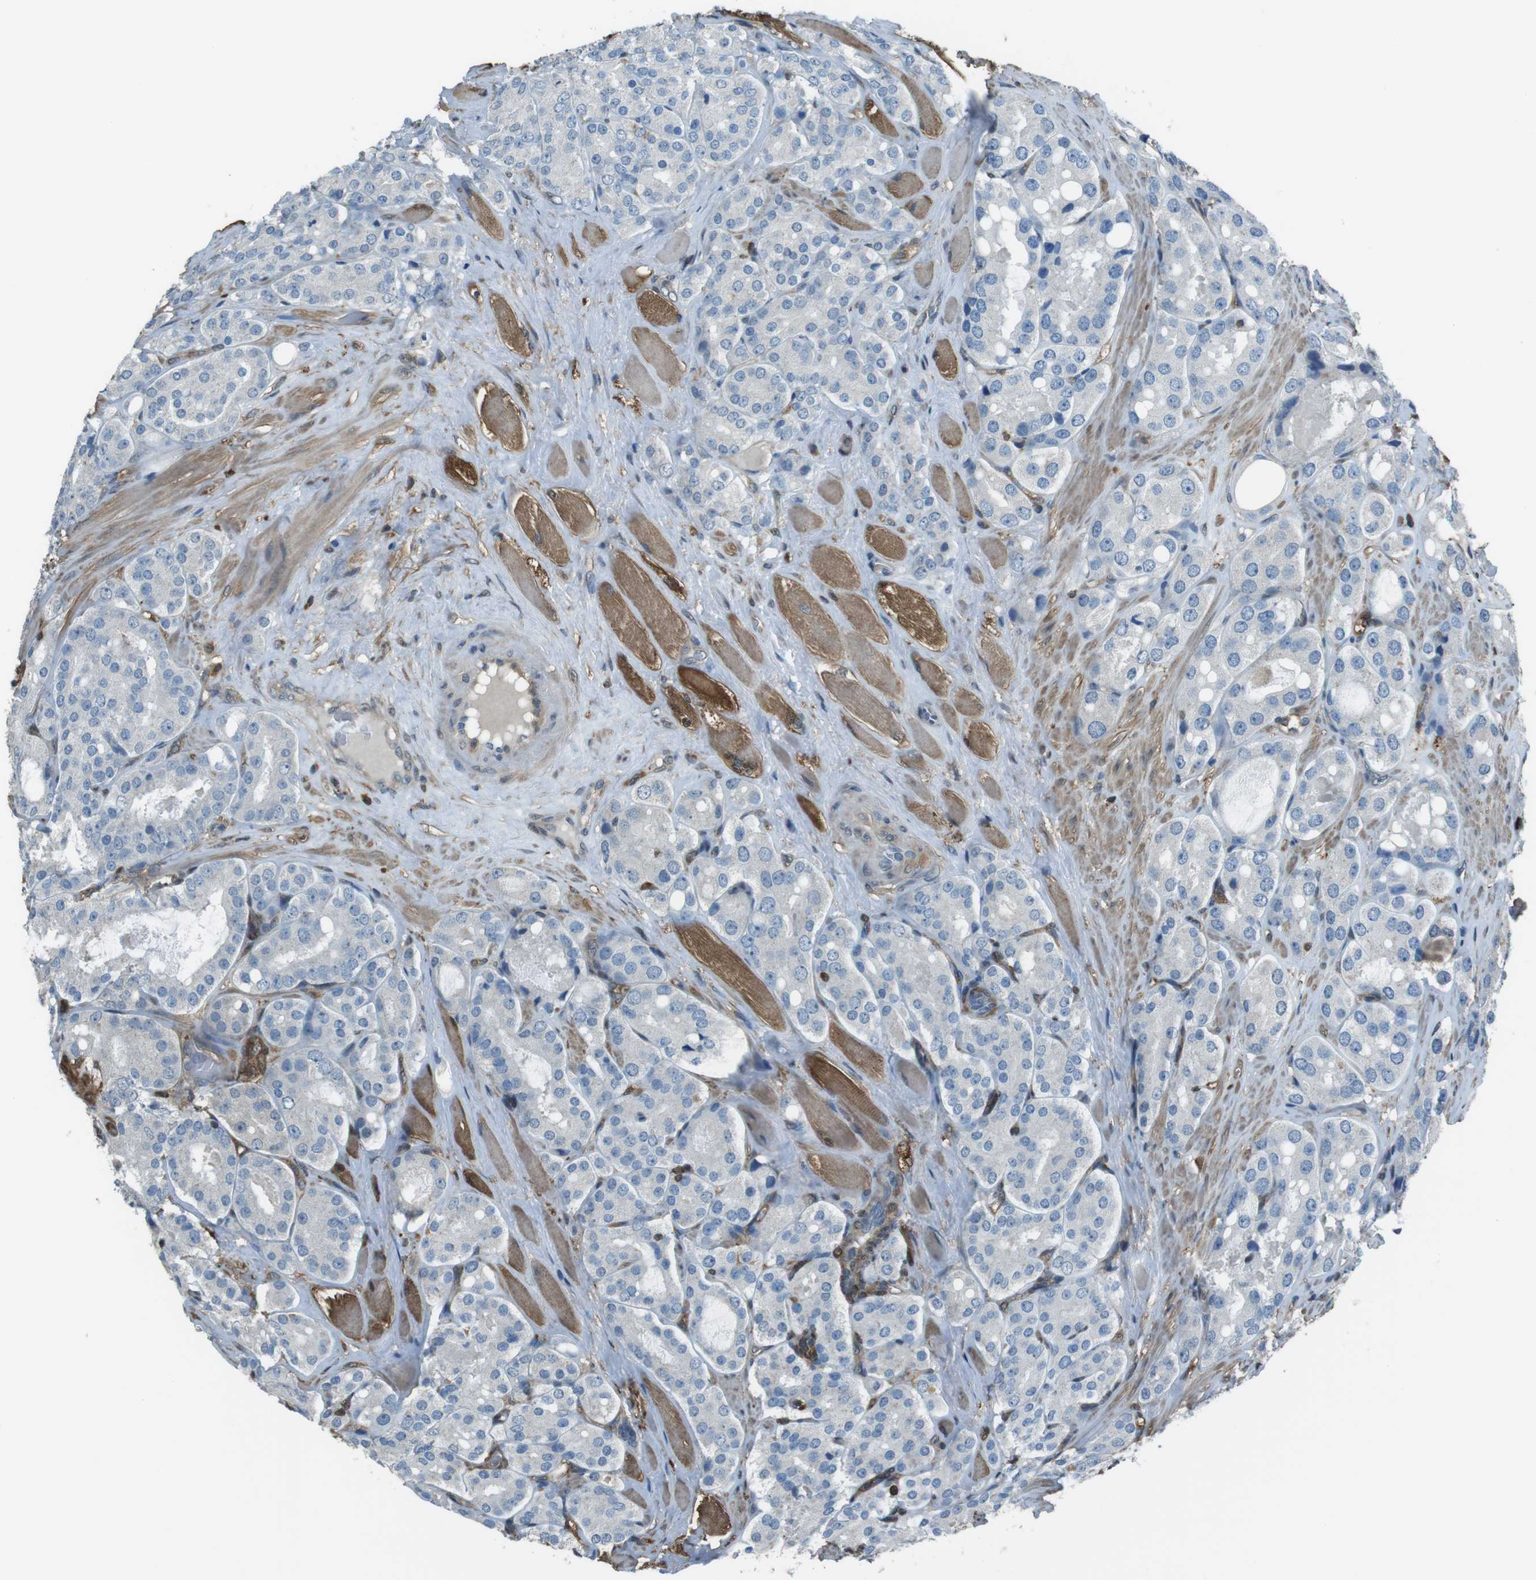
{"staining": {"intensity": "negative", "quantity": "none", "location": "none"}, "tissue": "prostate cancer", "cell_type": "Tumor cells", "image_type": "cancer", "snomed": [{"axis": "morphology", "description": "Adenocarcinoma, High grade"}, {"axis": "topography", "description": "Prostate"}], "caption": "High magnification brightfield microscopy of prostate cancer (high-grade adenocarcinoma) stained with DAB (brown) and counterstained with hematoxylin (blue): tumor cells show no significant expression. The staining was performed using DAB (3,3'-diaminobenzidine) to visualize the protein expression in brown, while the nuclei were stained in blue with hematoxylin (Magnification: 20x).", "gene": "TWSG1", "patient": {"sex": "male", "age": 65}}